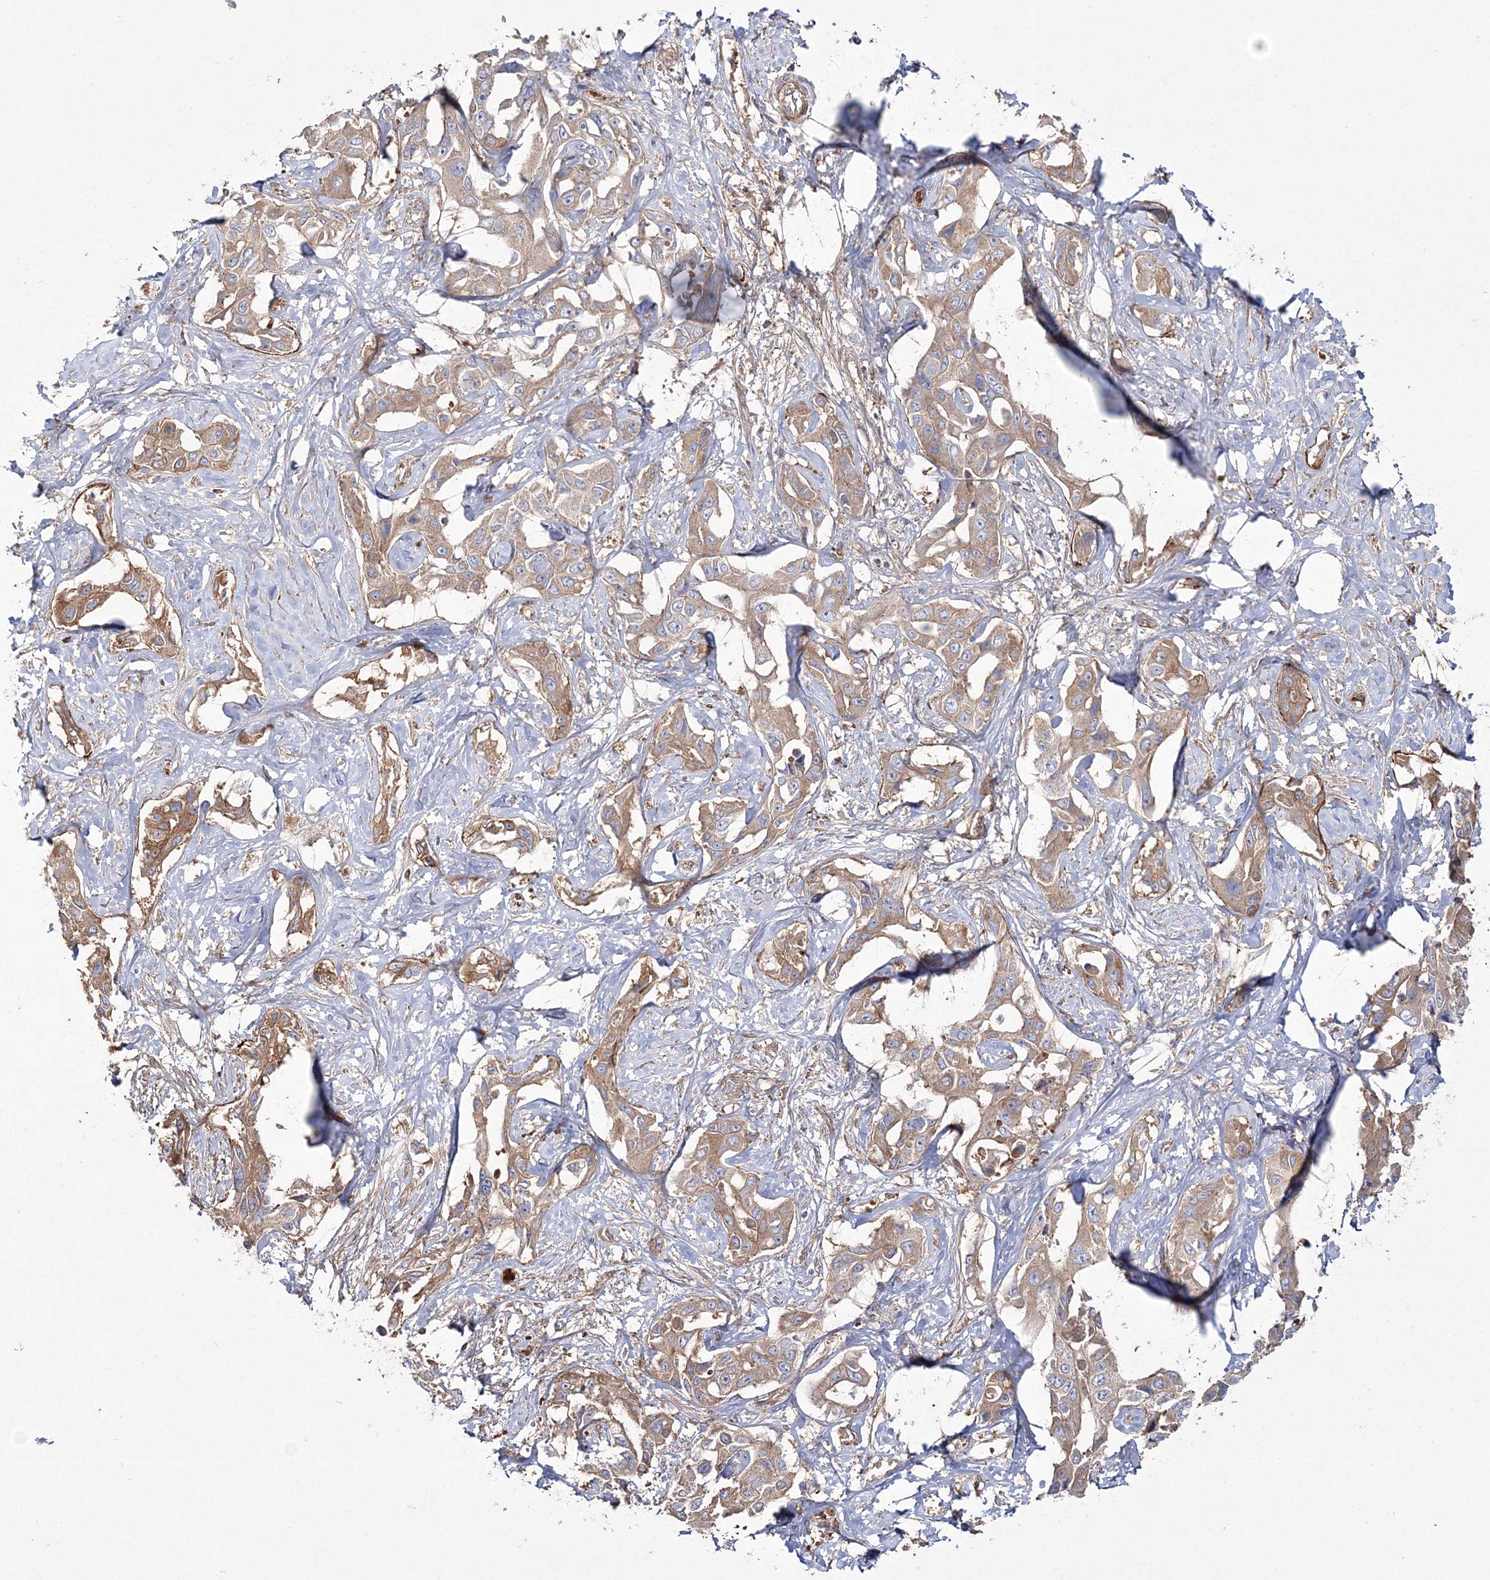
{"staining": {"intensity": "weak", "quantity": ">75%", "location": "cytoplasmic/membranous"}, "tissue": "liver cancer", "cell_type": "Tumor cells", "image_type": "cancer", "snomed": [{"axis": "morphology", "description": "Cholangiocarcinoma"}, {"axis": "topography", "description": "Liver"}], "caption": "A low amount of weak cytoplasmic/membranous staining is present in approximately >75% of tumor cells in cholangiocarcinoma (liver) tissue.", "gene": "ZSWIM6", "patient": {"sex": "male", "age": 59}}